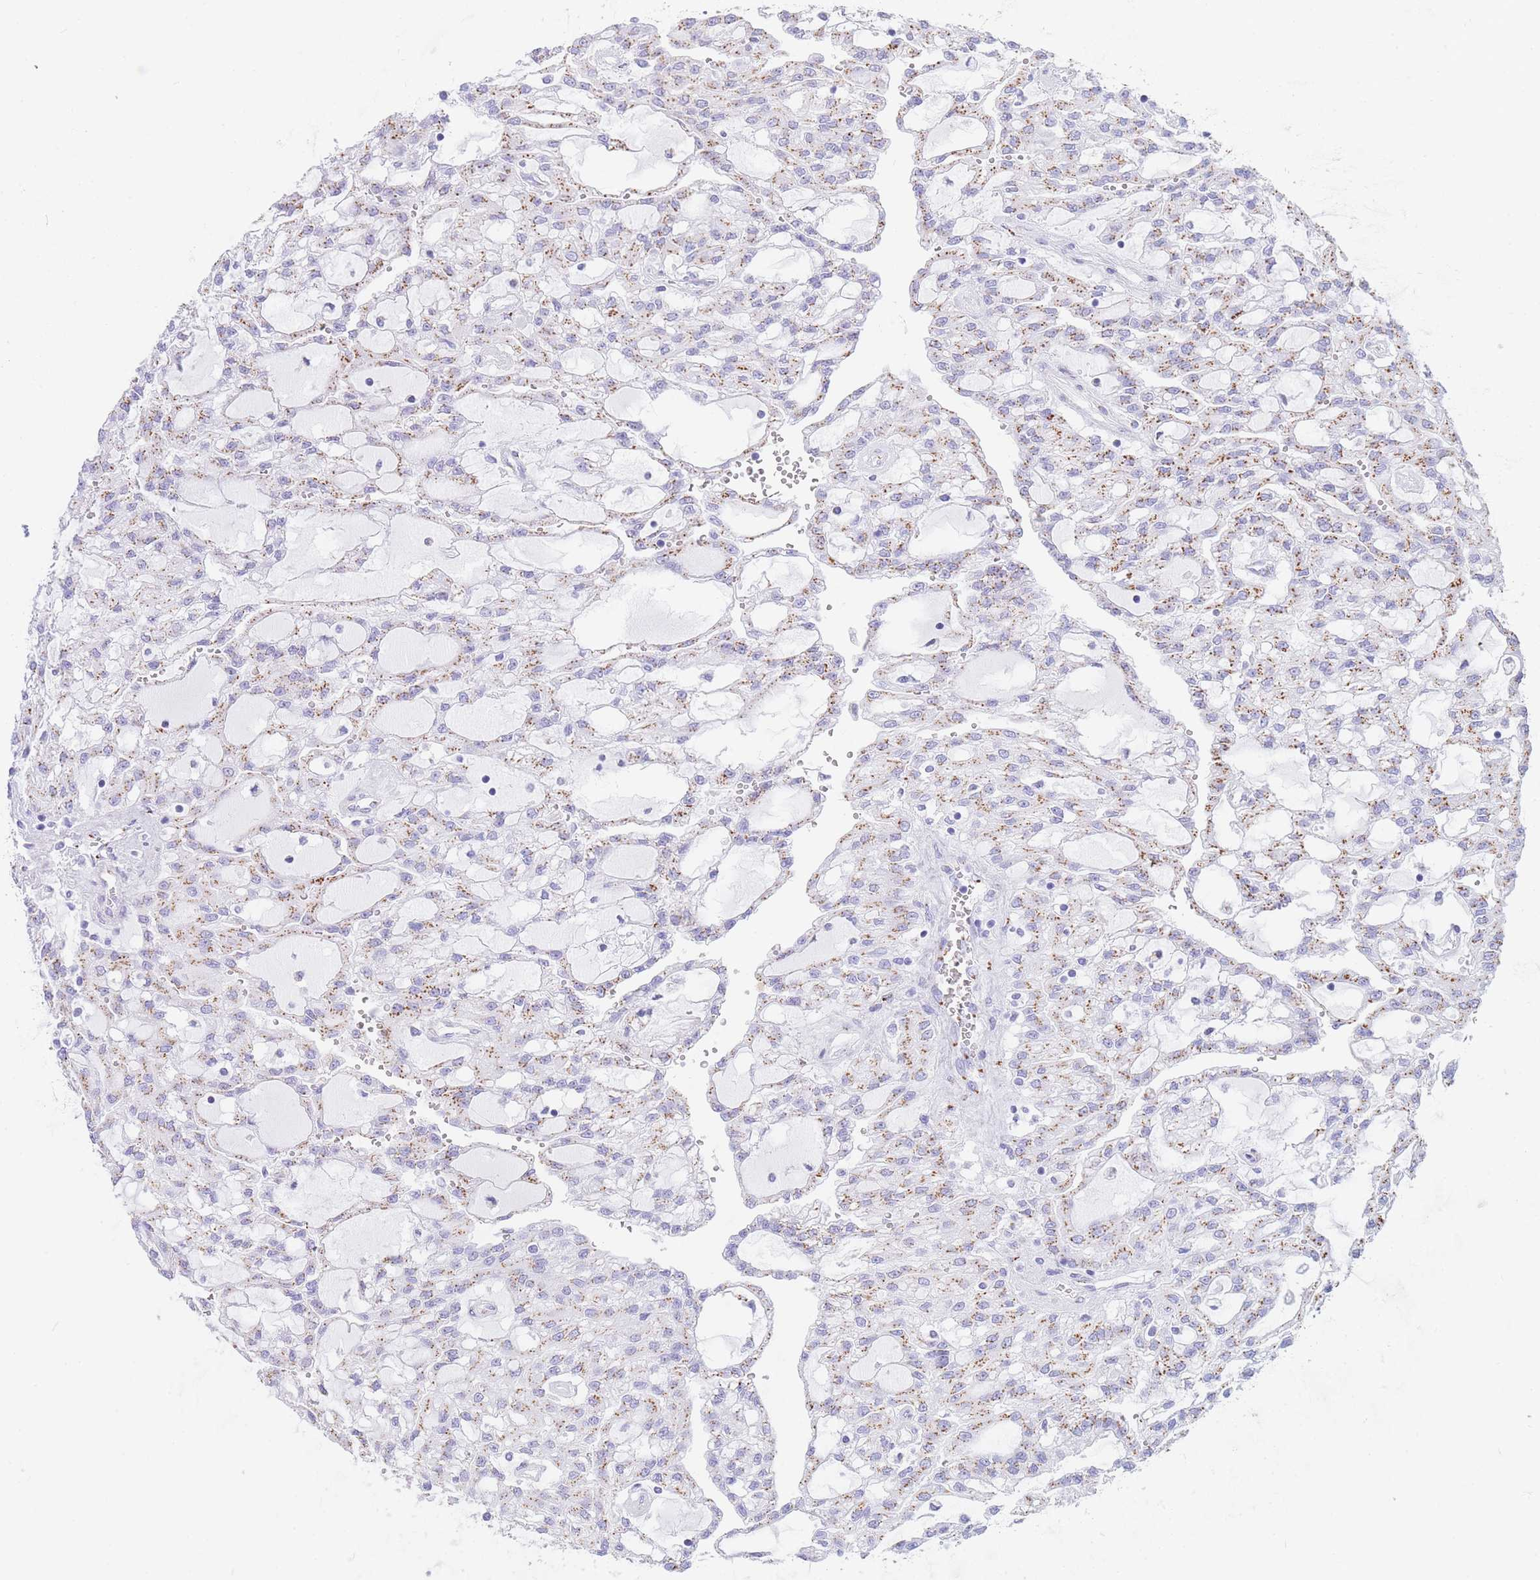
{"staining": {"intensity": "moderate", "quantity": "25%-75%", "location": "cytoplasmic/membranous"}, "tissue": "renal cancer", "cell_type": "Tumor cells", "image_type": "cancer", "snomed": [{"axis": "morphology", "description": "Adenocarcinoma, NOS"}, {"axis": "topography", "description": "Kidney"}], "caption": "Tumor cells show medium levels of moderate cytoplasmic/membranous positivity in approximately 25%-75% of cells in adenocarcinoma (renal).", "gene": "FAM3C", "patient": {"sex": "male", "age": 63}}